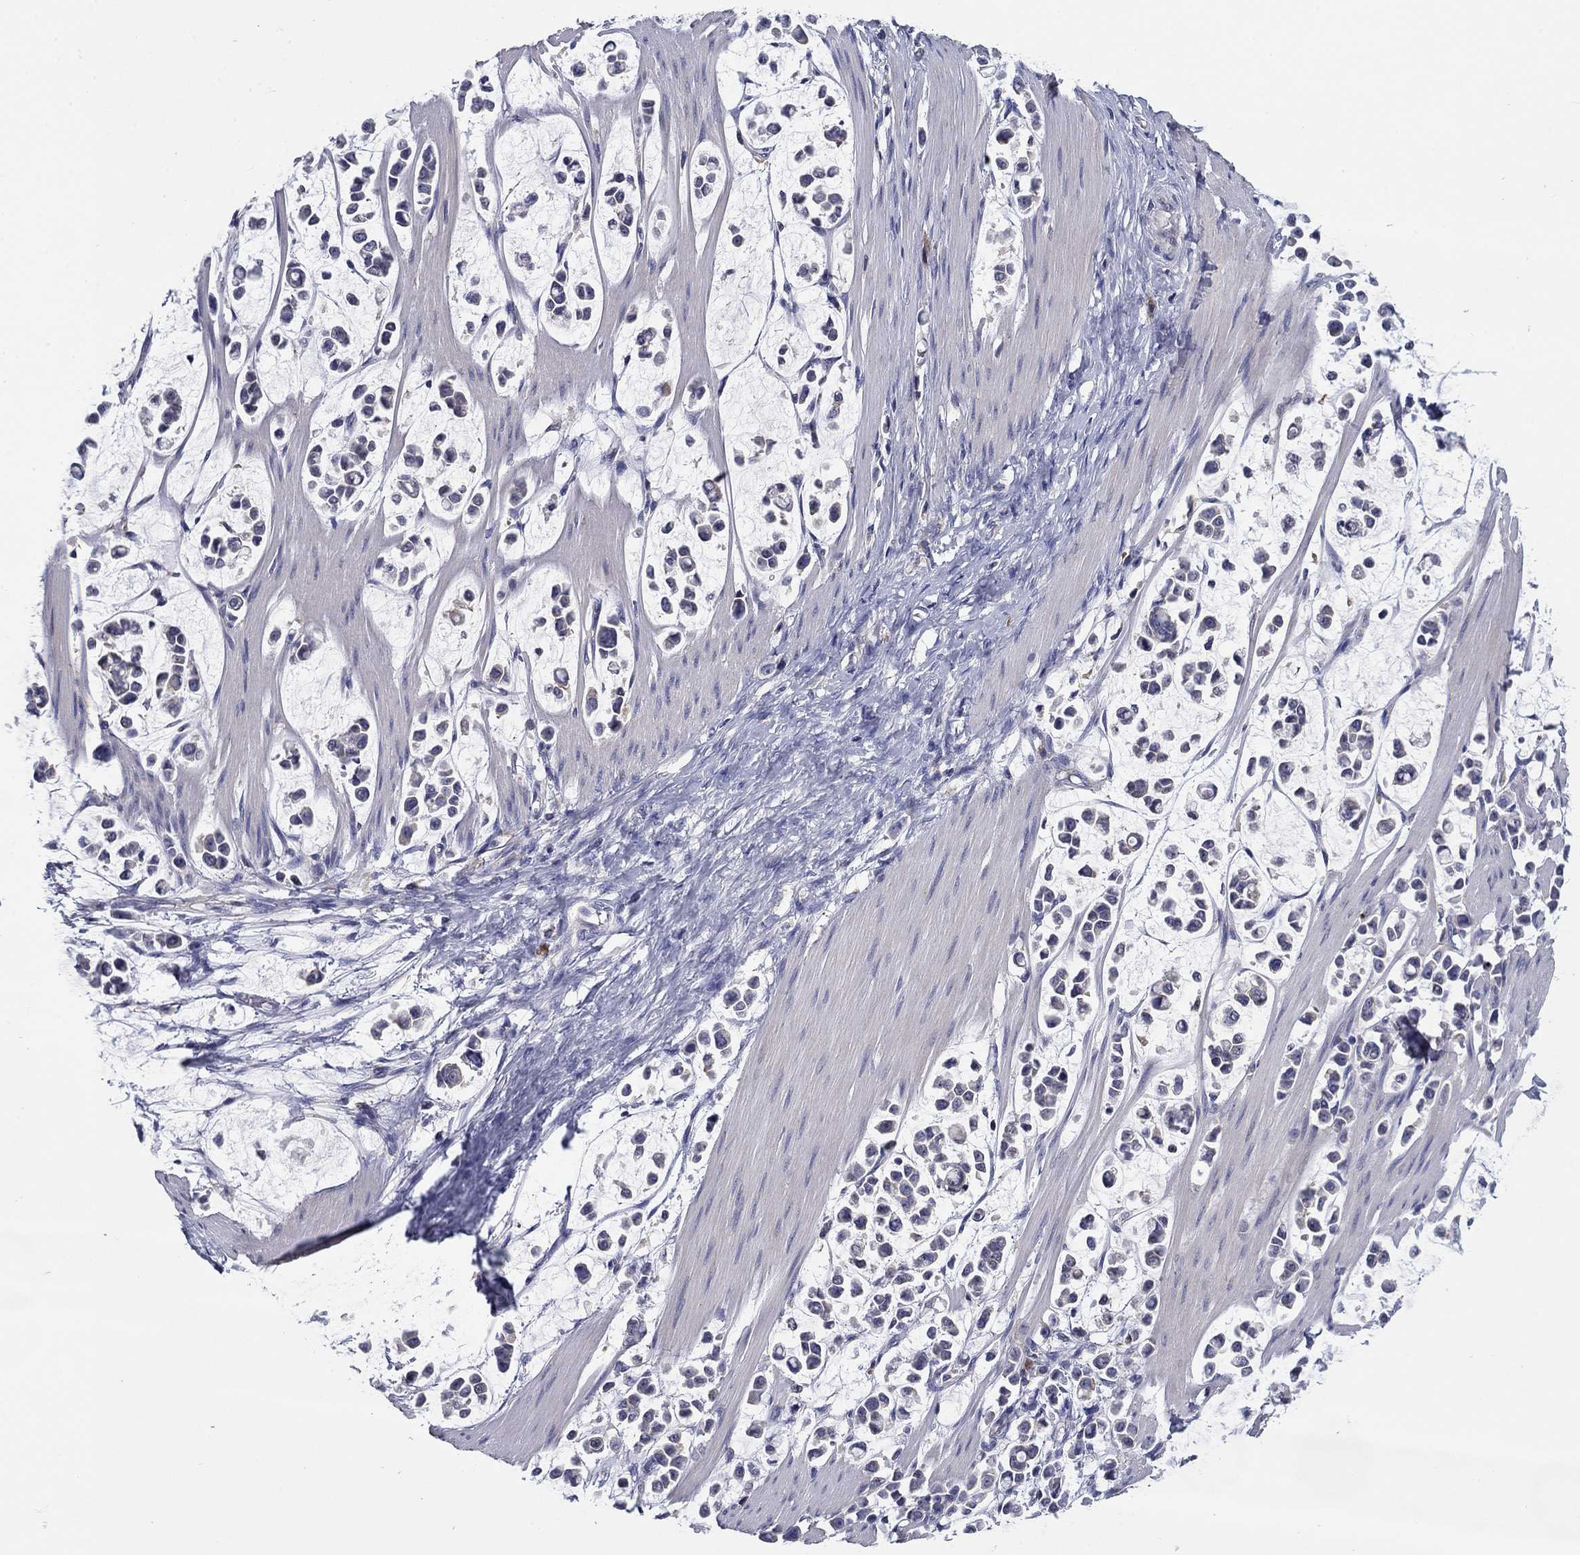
{"staining": {"intensity": "negative", "quantity": "none", "location": "none"}, "tissue": "stomach cancer", "cell_type": "Tumor cells", "image_type": "cancer", "snomed": [{"axis": "morphology", "description": "Adenocarcinoma, NOS"}, {"axis": "topography", "description": "Stomach"}], "caption": "This is an IHC micrograph of stomach cancer. There is no expression in tumor cells.", "gene": "POU2F2", "patient": {"sex": "male", "age": 82}}